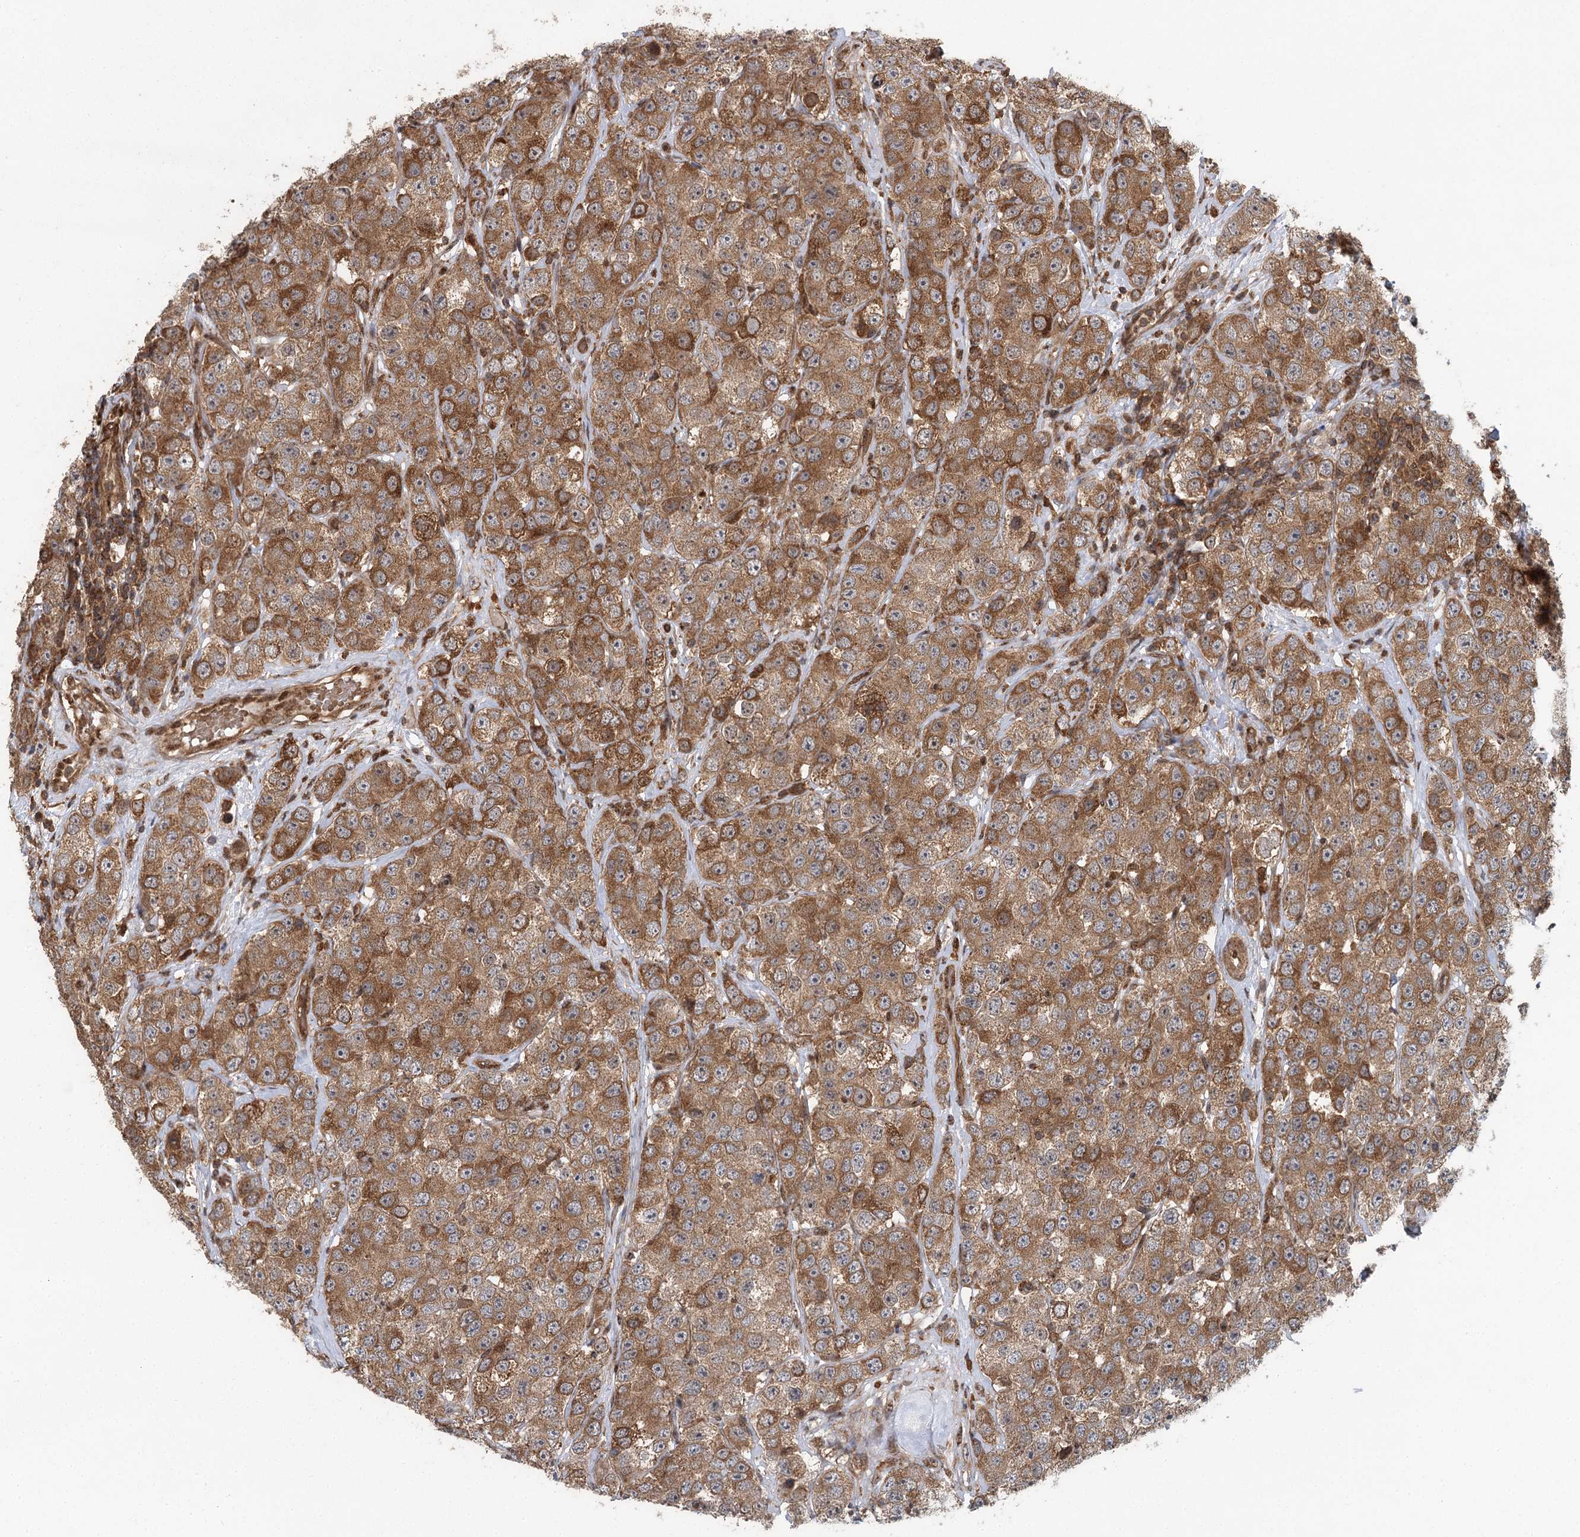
{"staining": {"intensity": "moderate", "quantity": ">75%", "location": "cytoplasmic/membranous"}, "tissue": "testis cancer", "cell_type": "Tumor cells", "image_type": "cancer", "snomed": [{"axis": "morphology", "description": "Seminoma, NOS"}, {"axis": "topography", "description": "Testis"}], "caption": "The image displays a brown stain indicating the presence of a protein in the cytoplasmic/membranous of tumor cells in seminoma (testis). Using DAB (brown) and hematoxylin (blue) stains, captured at high magnification using brightfield microscopy.", "gene": "C12orf4", "patient": {"sex": "male", "age": 28}}